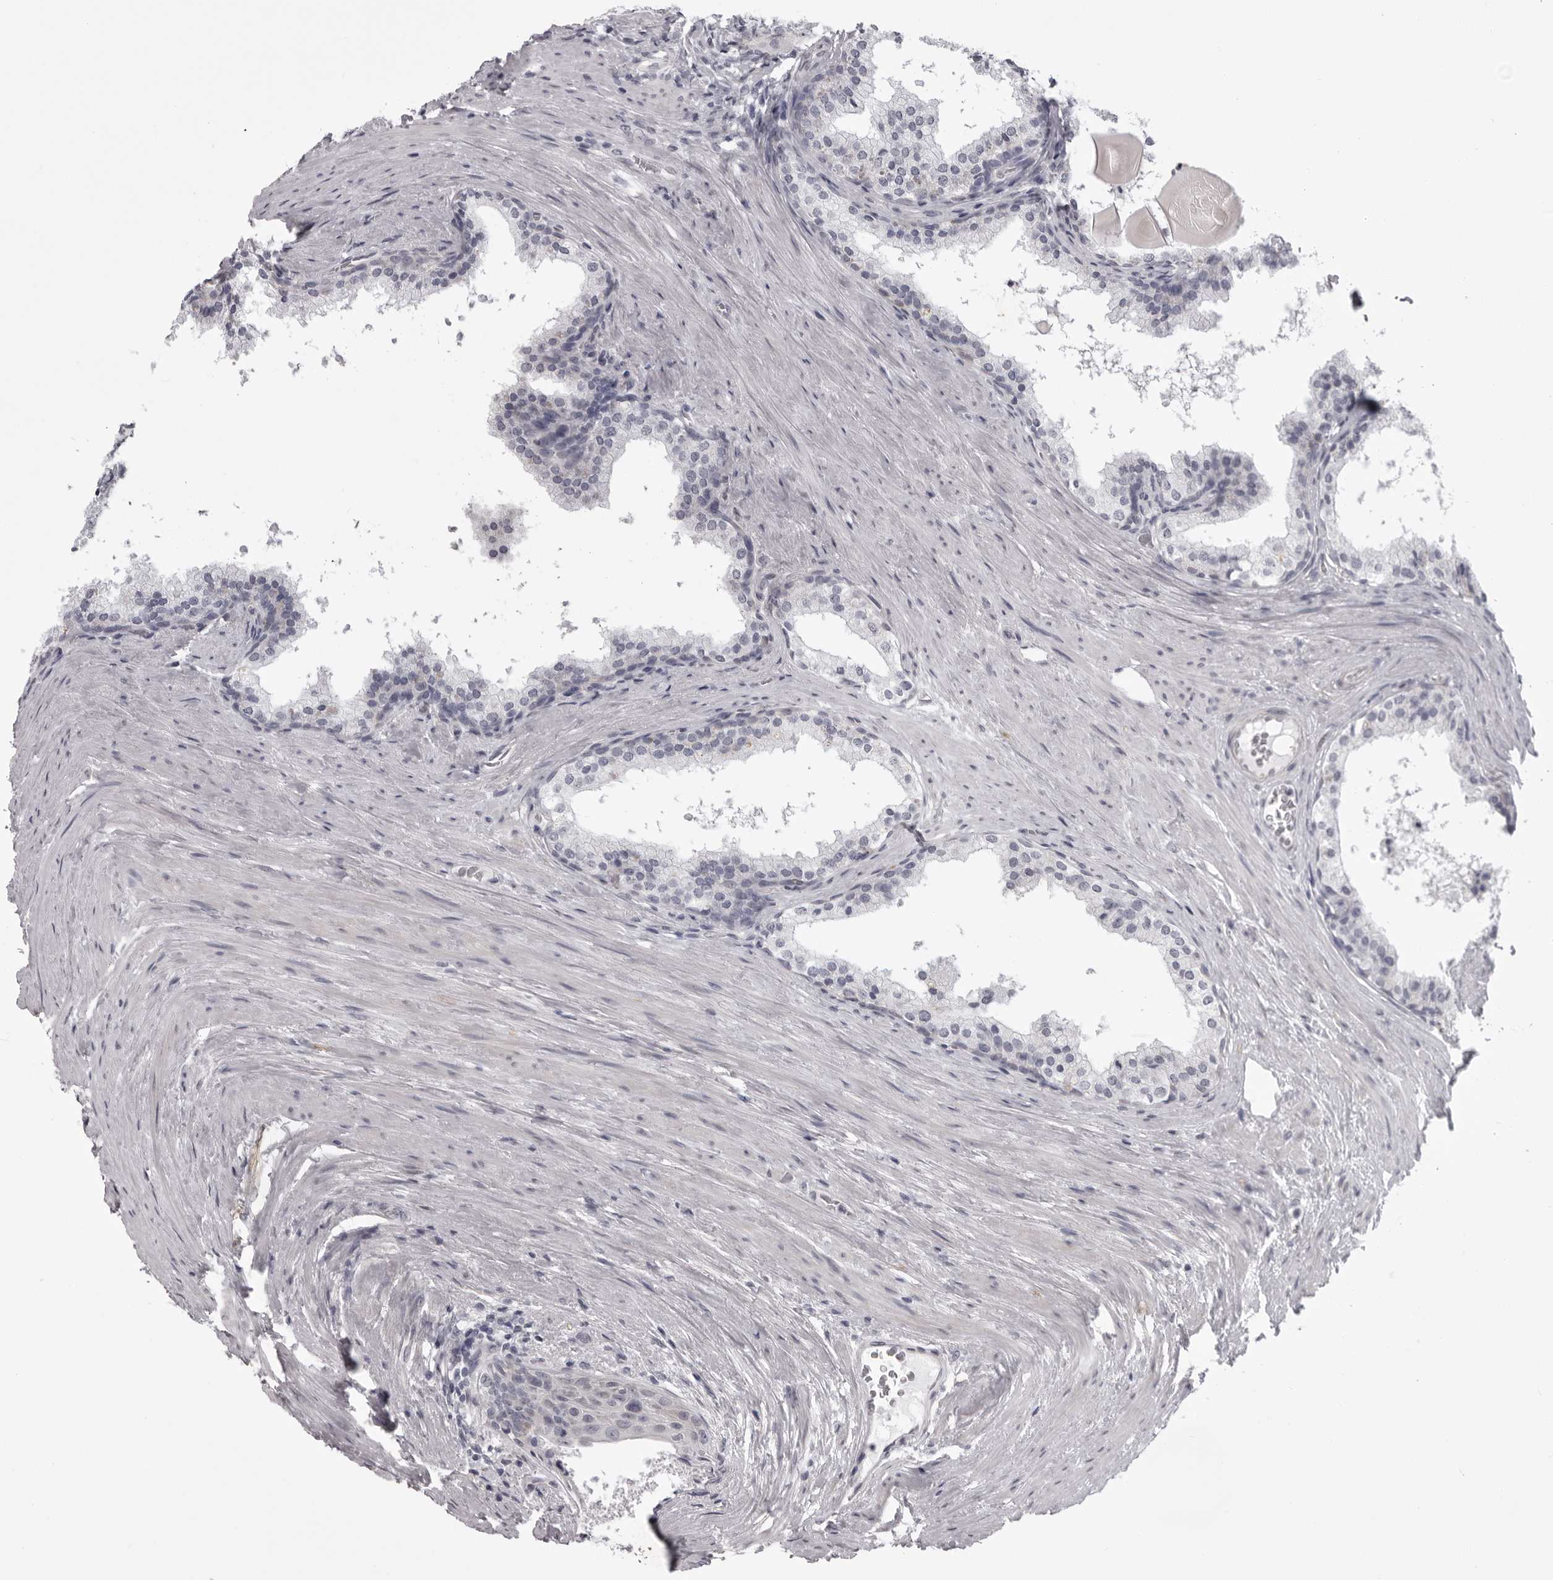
{"staining": {"intensity": "negative", "quantity": "none", "location": "none"}, "tissue": "prostate cancer", "cell_type": "Tumor cells", "image_type": "cancer", "snomed": [{"axis": "morphology", "description": "Adenocarcinoma, High grade"}, {"axis": "topography", "description": "Prostate"}], "caption": "Immunohistochemistry (IHC) image of human prostate cancer (high-grade adenocarcinoma) stained for a protein (brown), which demonstrates no positivity in tumor cells.", "gene": "EPHA10", "patient": {"sex": "male", "age": 56}}